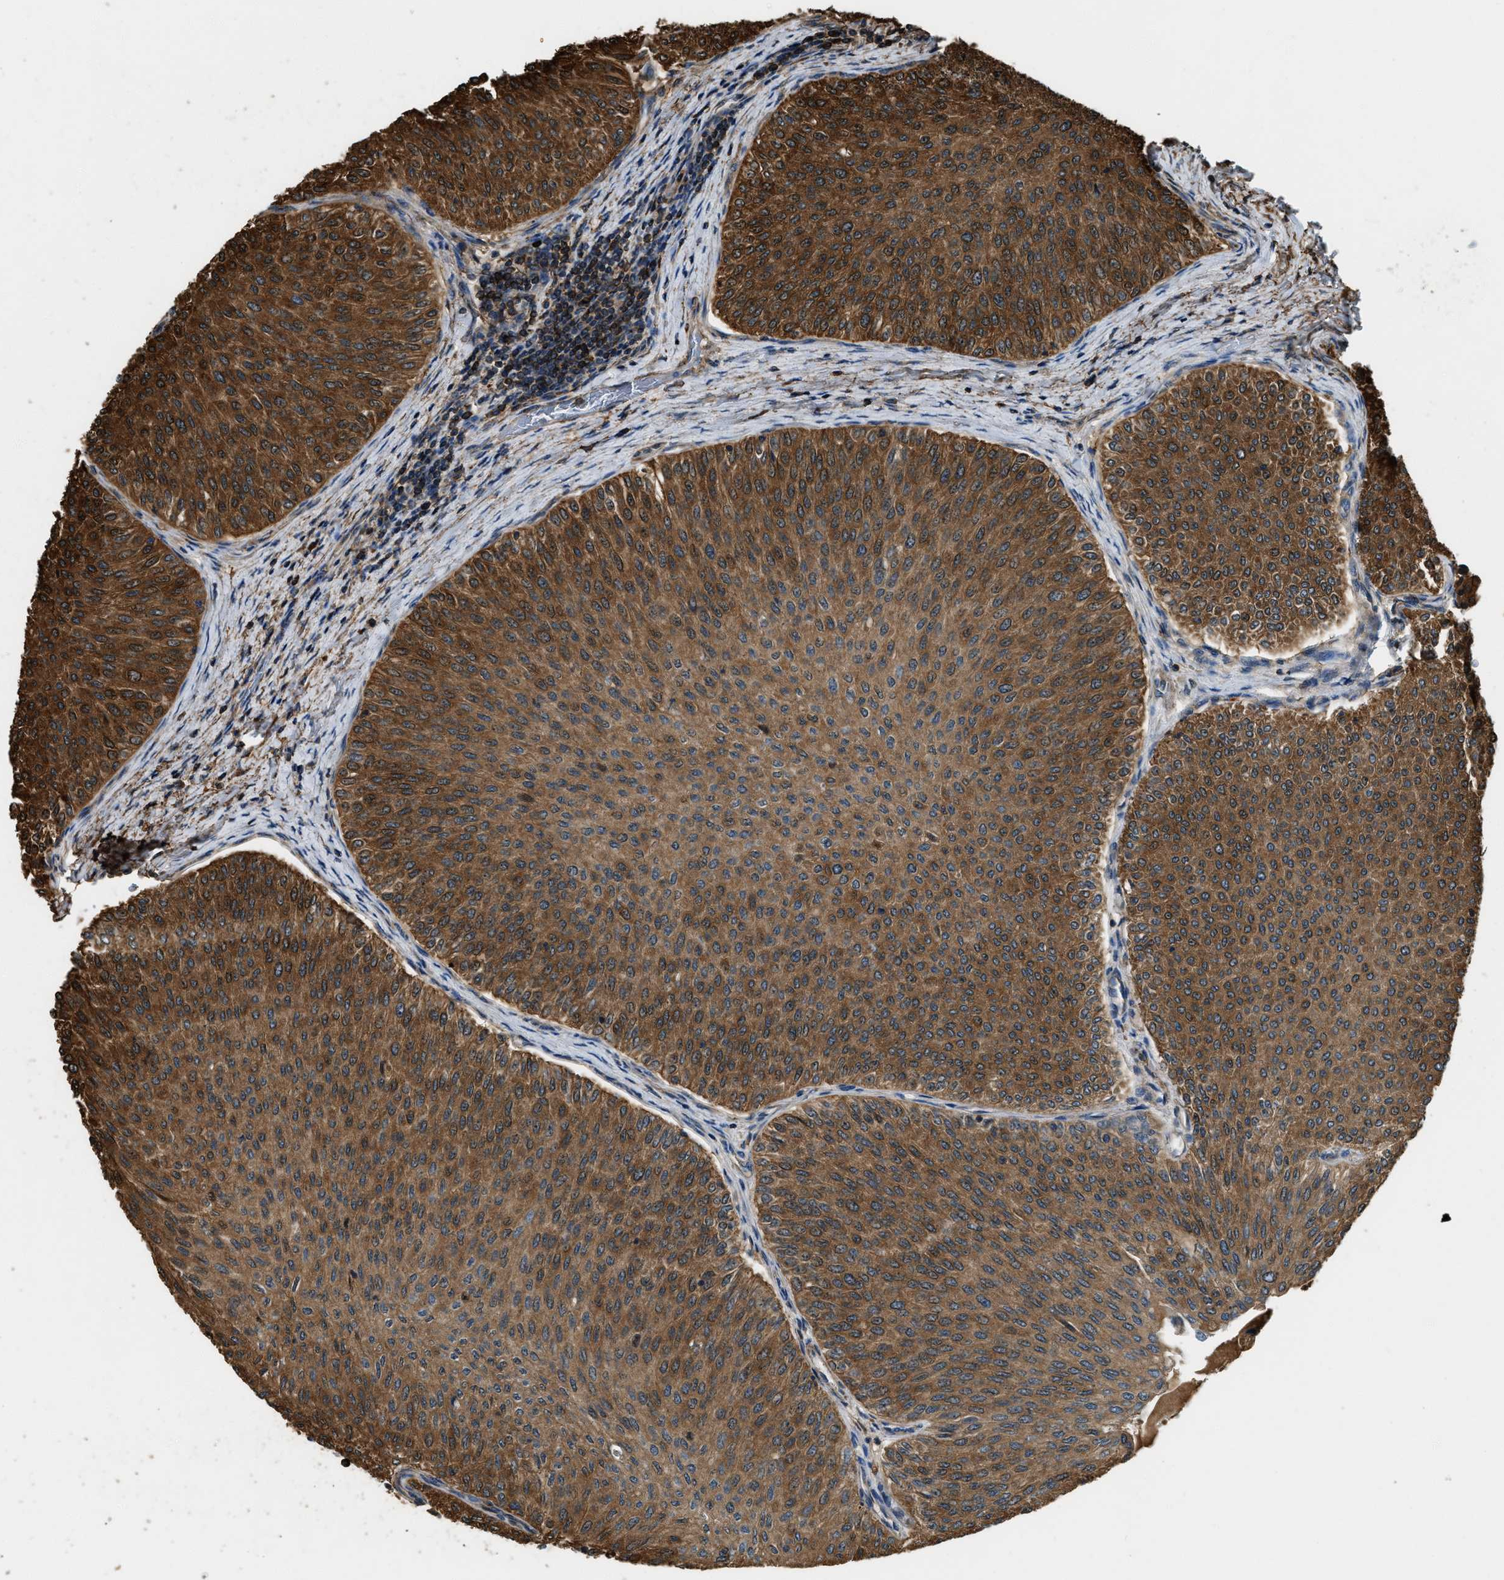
{"staining": {"intensity": "strong", "quantity": ">75%", "location": "cytoplasmic/membranous"}, "tissue": "urothelial cancer", "cell_type": "Tumor cells", "image_type": "cancer", "snomed": [{"axis": "morphology", "description": "Urothelial carcinoma, Low grade"}, {"axis": "topography", "description": "Urinary bladder"}], "caption": "Immunohistochemistry (DAB (3,3'-diaminobenzidine)) staining of urothelial cancer exhibits strong cytoplasmic/membranous protein positivity in about >75% of tumor cells. (Stains: DAB (3,3'-diaminobenzidine) in brown, nuclei in blue, Microscopy: brightfield microscopy at high magnification).", "gene": "YARS1", "patient": {"sex": "male", "age": 78}}